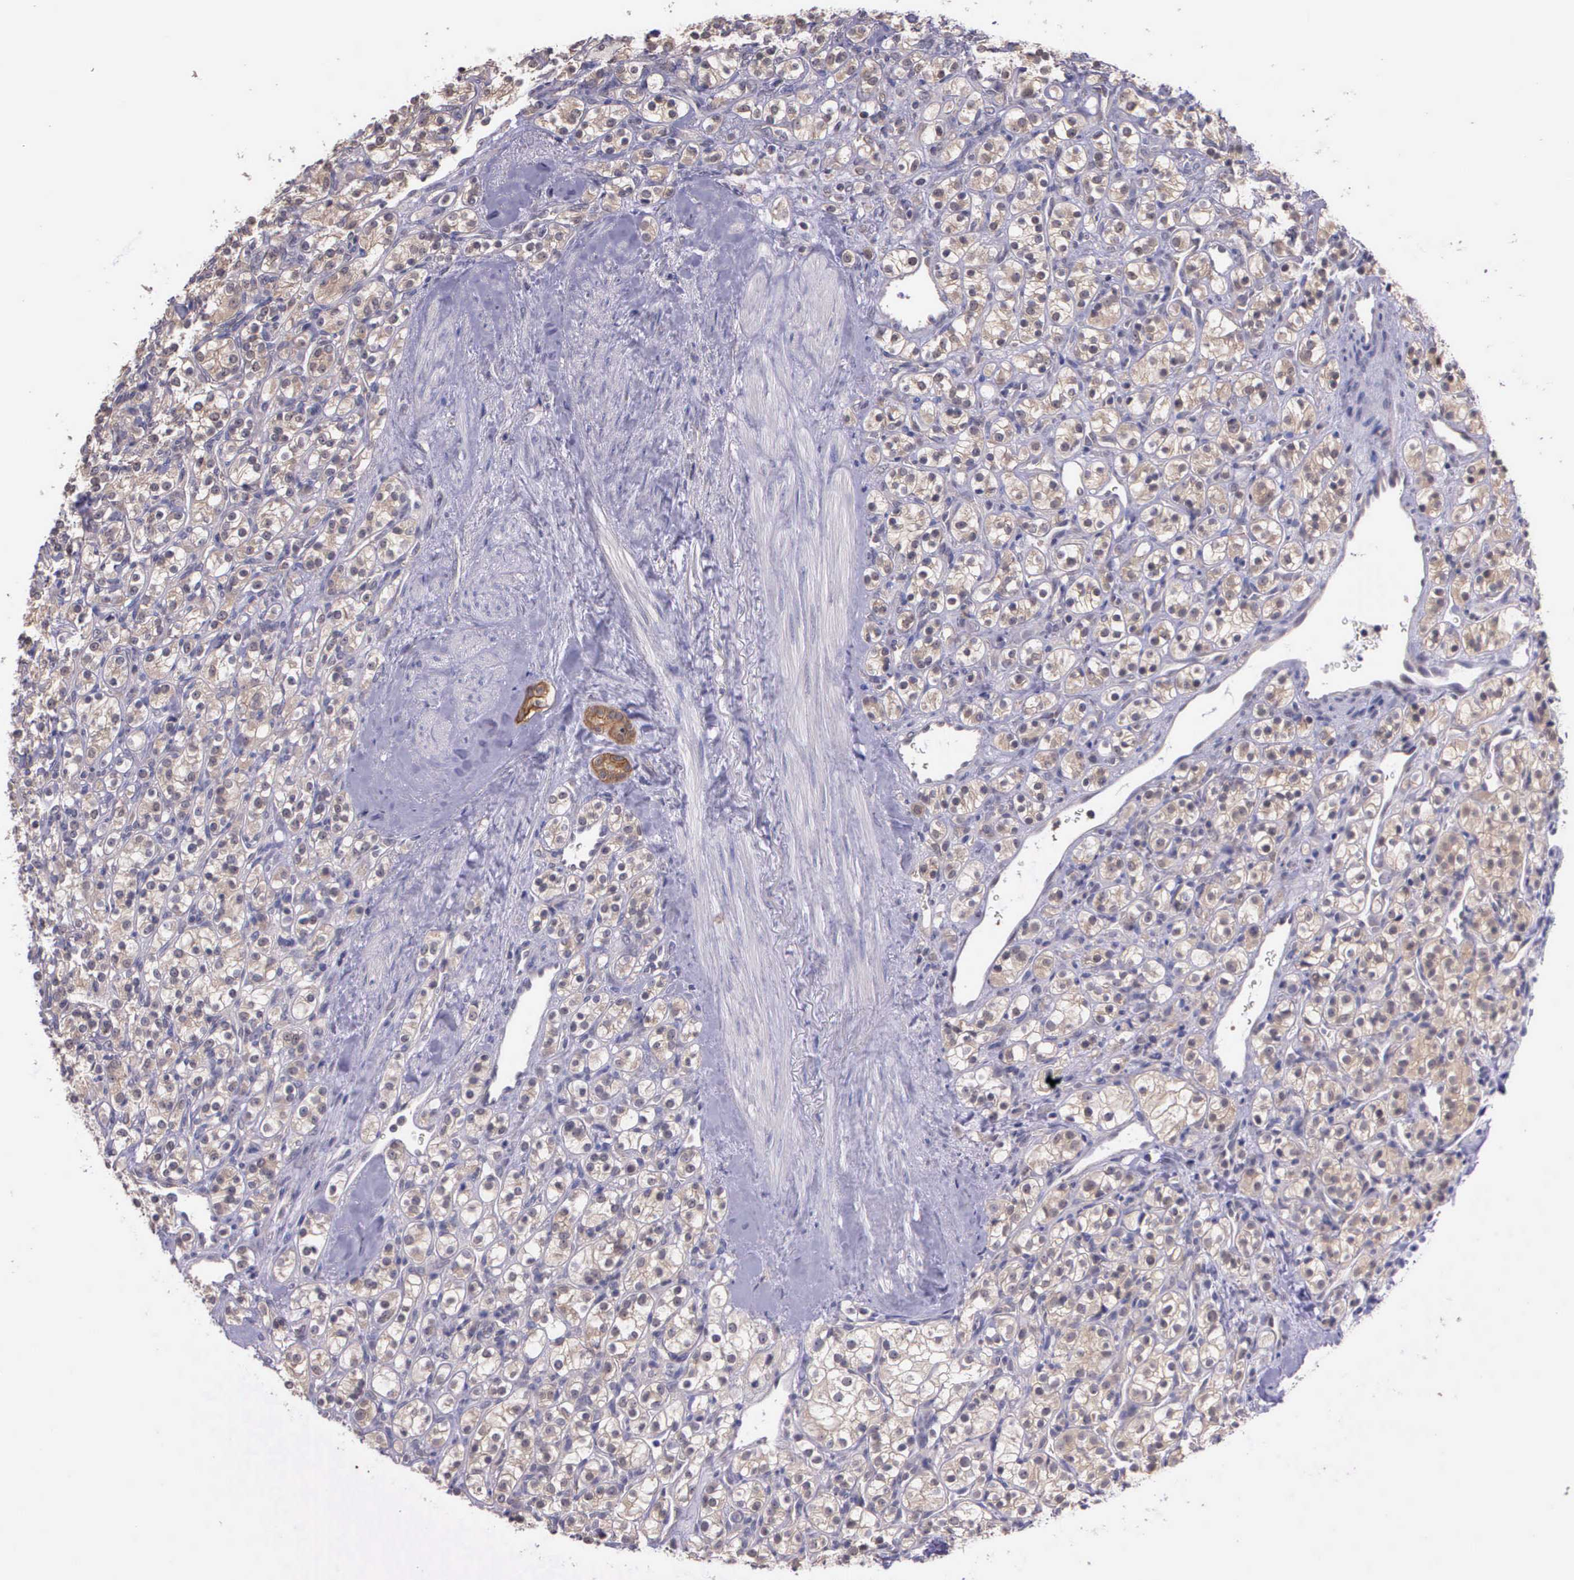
{"staining": {"intensity": "negative", "quantity": "none", "location": "none"}, "tissue": "renal cancer", "cell_type": "Tumor cells", "image_type": "cancer", "snomed": [{"axis": "morphology", "description": "Adenocarcinoma, NOS"}, {"axis": "topography", "description": "Kidney"}], "caption": "Immunohistochemistry (IHC) image of neoplastic tissue: human renal adenocarcinoma stained with DAB (3,3'-diaminobenzidine) displays no significant protein staining in tumor cells. (Immunohistochemistry, brightfield microscopy, high magnification).", "gene": "IGBP1", "patient": {"sex": "male", "age": 77}}